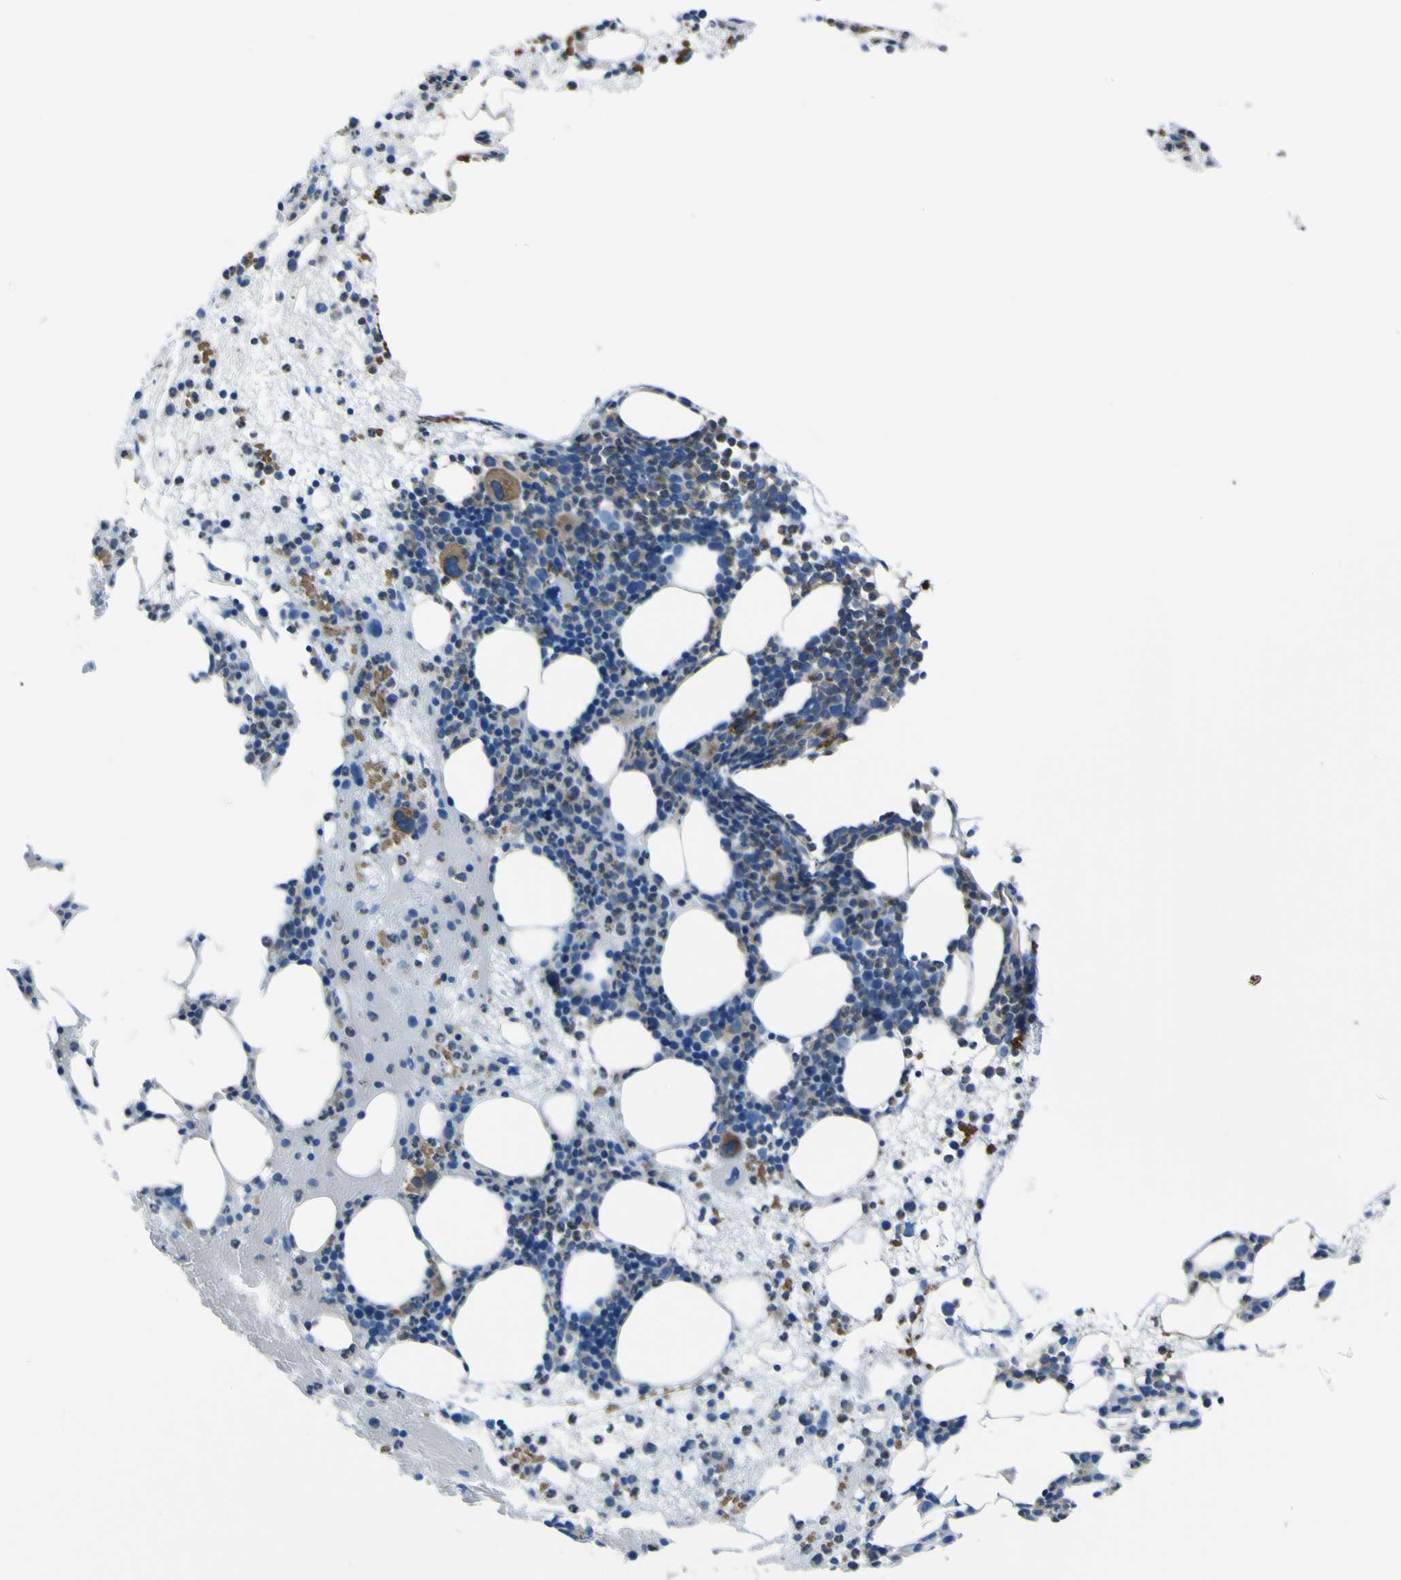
{"staining": {"intensity": "moderate", "quantity": "25%-75%", "location": "cytoplasmic/membranous"}, "tissue": "bone marrow", "cell_type": "Hematopoietic cells", "image_type": "normal", "snomed": [{"axis": "morphology", "description": "Normal tissue, NOS"}, {"axis": "morphology", "description": "Inflammation, NOS"}, {"axis": "topography", "description": "Bone marrow"}], "caption": "Bone marrow stained with immunohistochemistry (IHC) exhibits moderate cytoplasmic/membranous expression in about 25%-75% of hematopoietic cells.", "gene": "STIM1", "patient": {"sex": "female", "age": 79}}